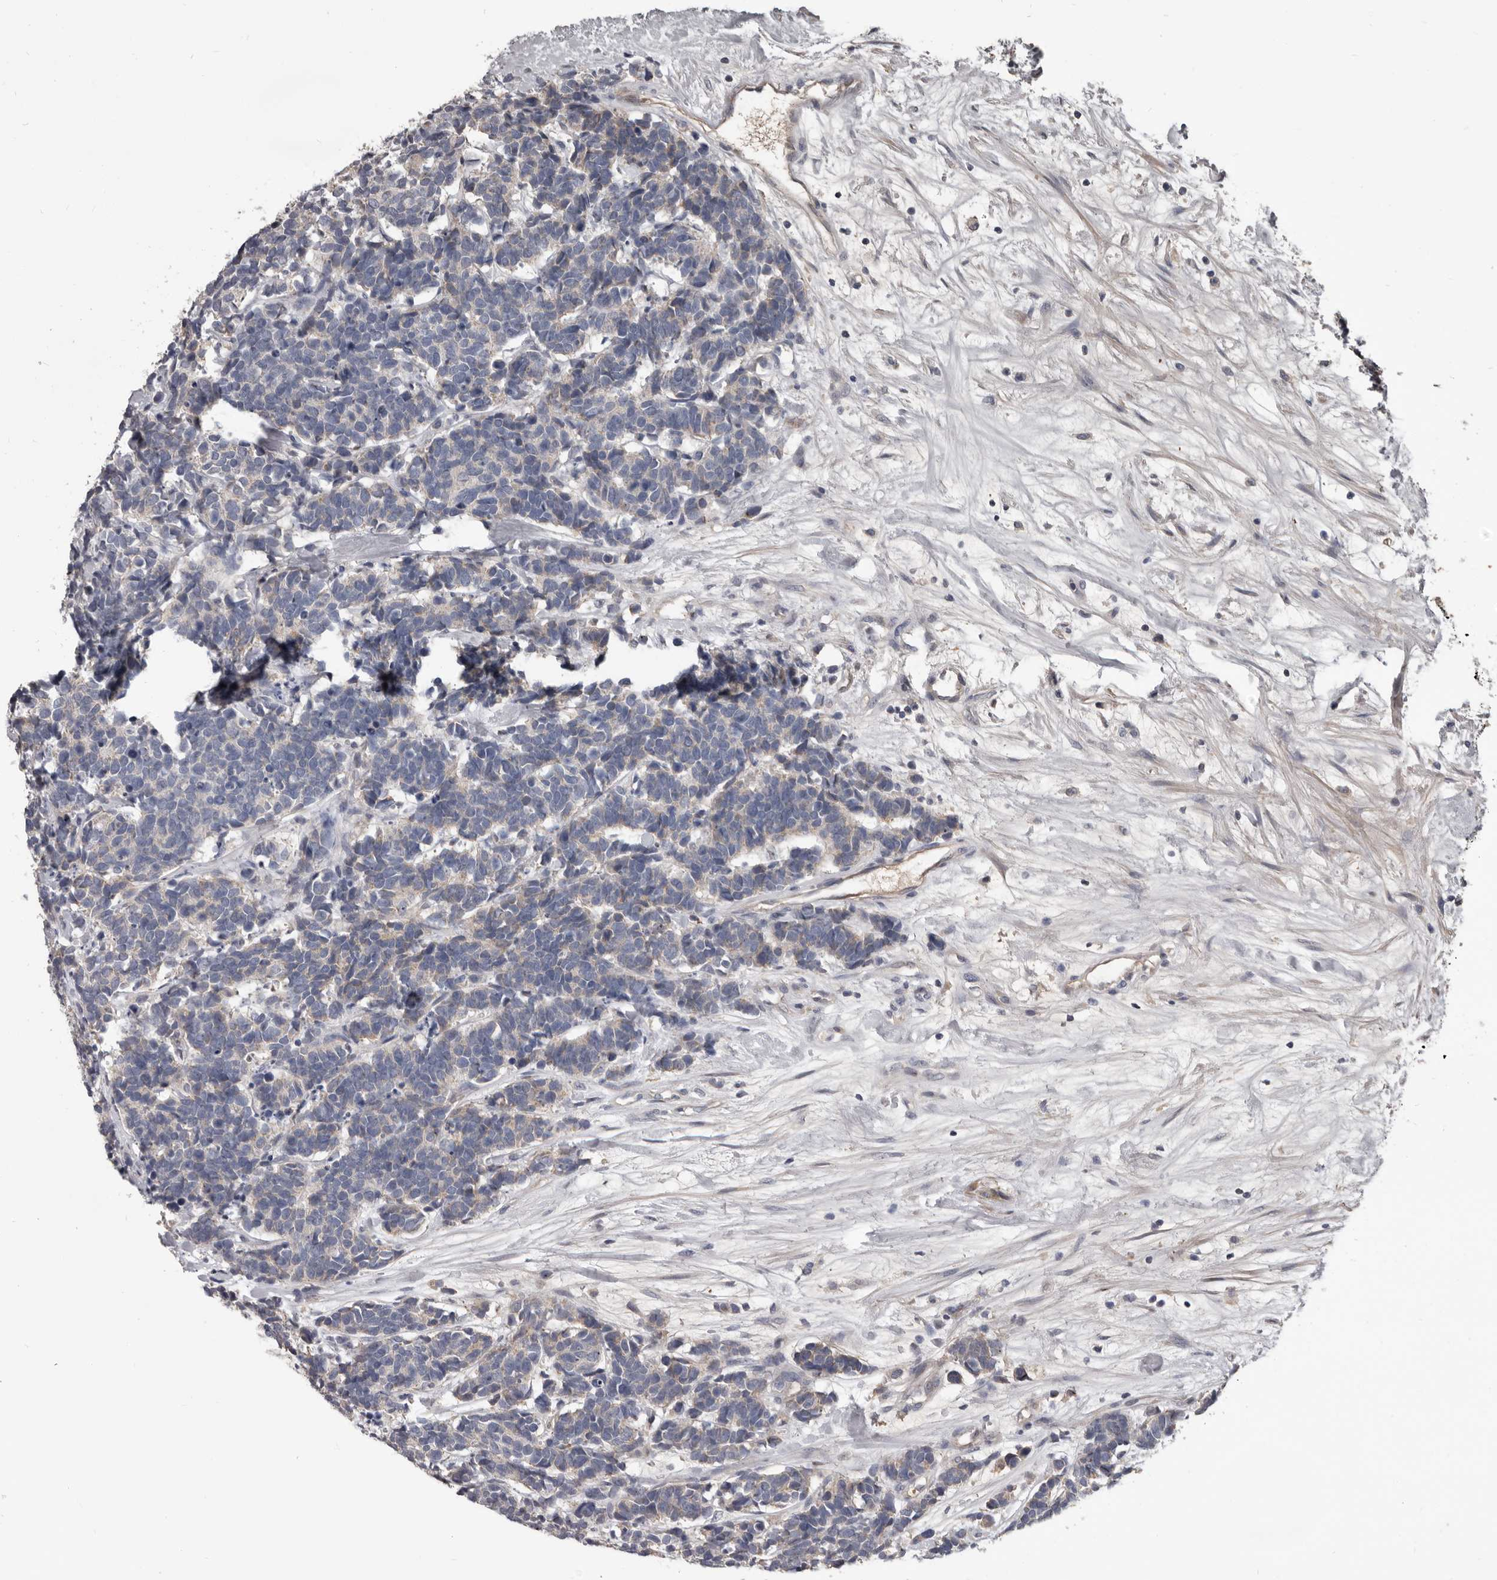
{"staining": {"intensity": "weak", "quantity": "<25%", "location": "cytoplasmic/membranous"}, "tissue": "carcinoid", "cell_type": "Tumor cells", "image_type": "cancer", "snomed": [{"axis": "morphology", "description": "Carcinoma, NOS"}, {"axis": "morphology", "description": "Carcinoid, malignant, NOS"}, {"axis": "topography", "description": "Urinary bladder"}], "caption": "A histopathology image of carcinoma stained for a protein shows no brown staining in tumor cells.", "gene": "ALDH5A1", "patient": {"sex": "male", "age": 57}}